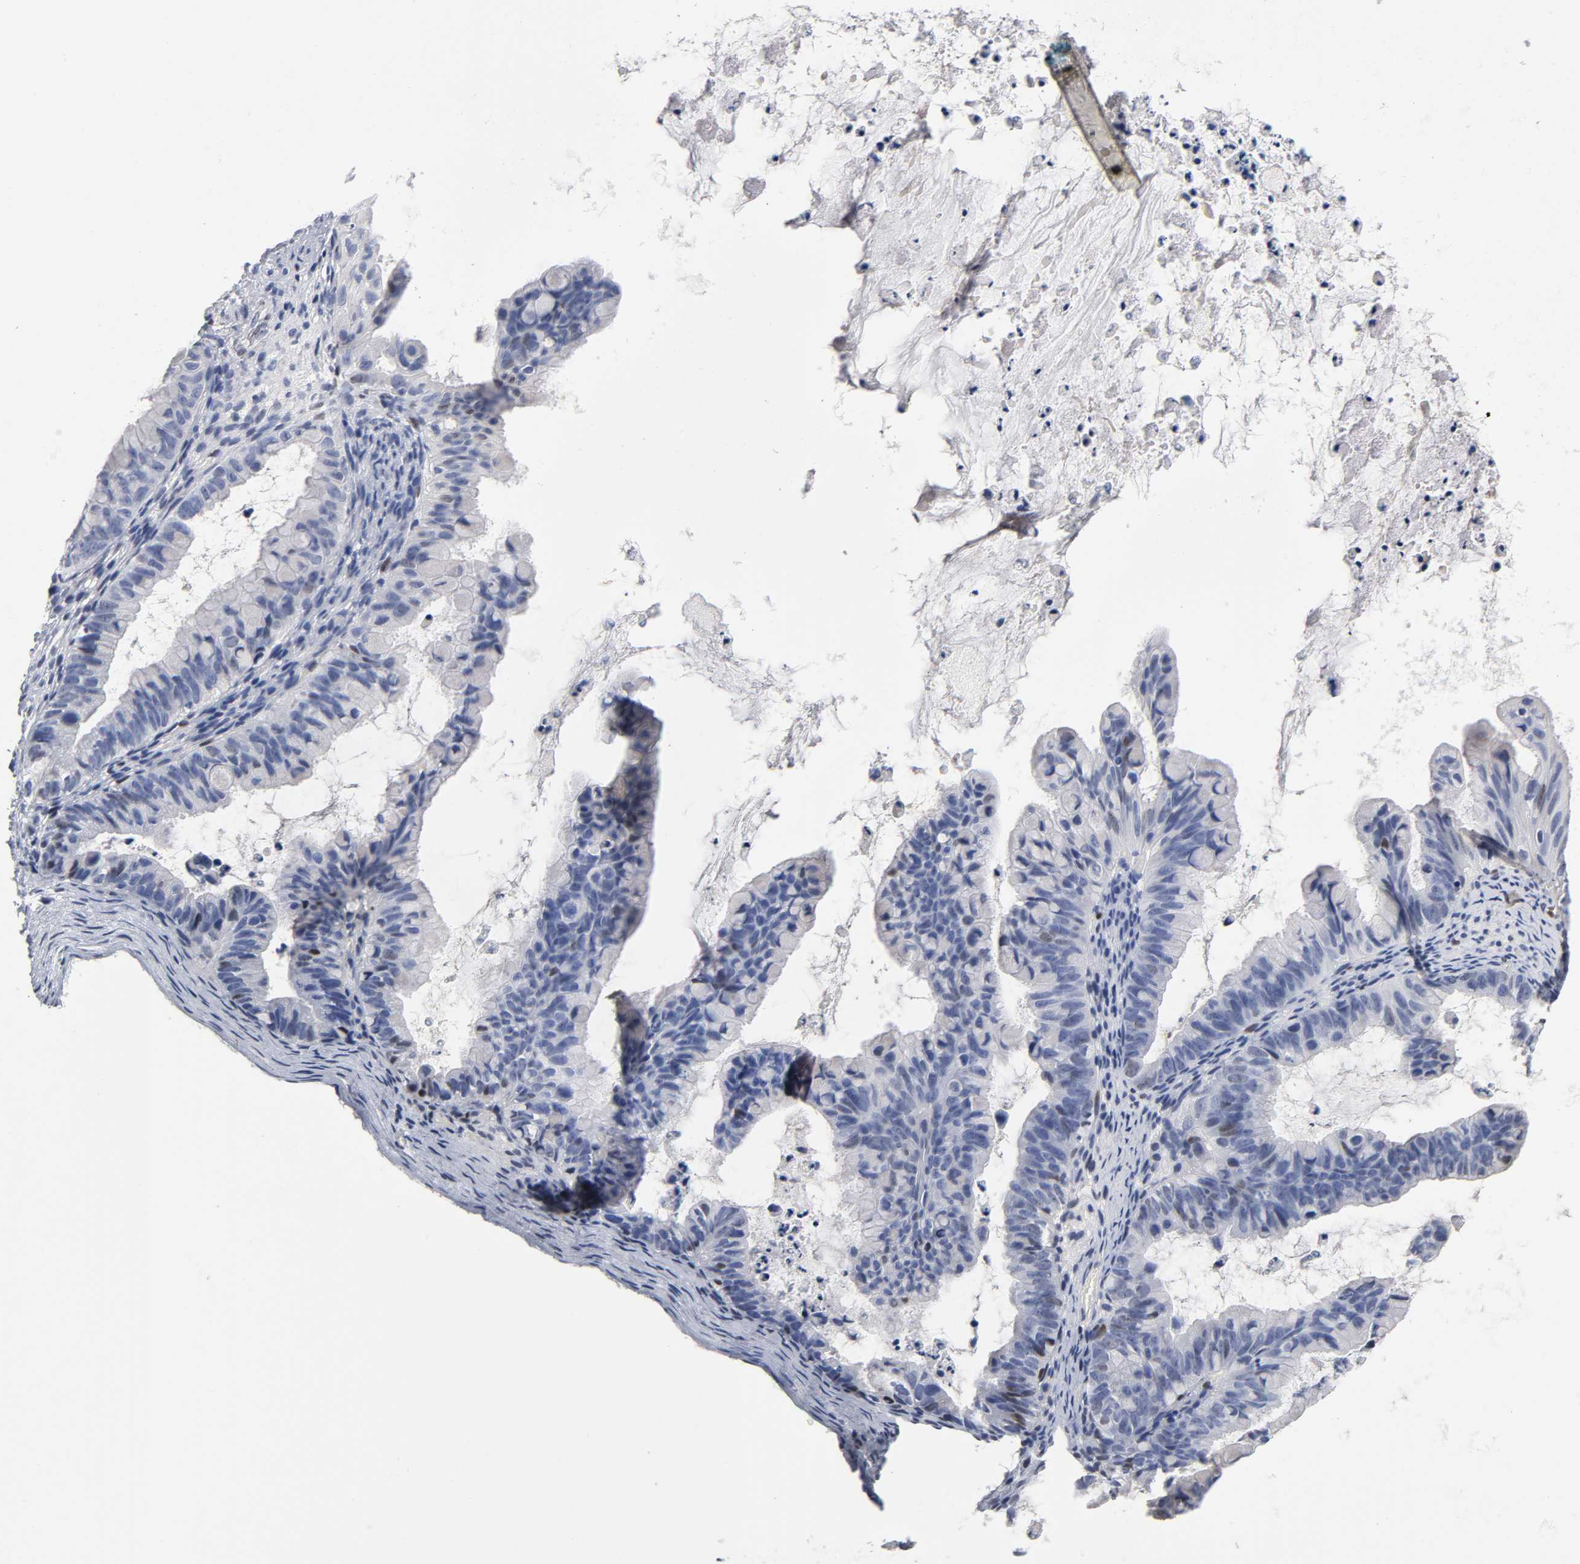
{"staining": {"intensity": "negative", "quantity": "none", "location": "none"}, "tissue": "ovarian cancer", "cell_type": "Tumor cells", "image_type": "cancer", "snomed": [{"axis": "morphology", "description": "Cystadenocarcinoma, mucinous, NOS"}, {"axis": "topography", "description": "Ovary"}], "caption": "Immunohistochemistry (IHC) histopathology image of ovarian cancer (mucinous cystadenocarcinoma) stained for a protein (brown), which shows no expression in tumor cells.", "gene": "SP3", "patient": {"sex": "female", "age": 36}}